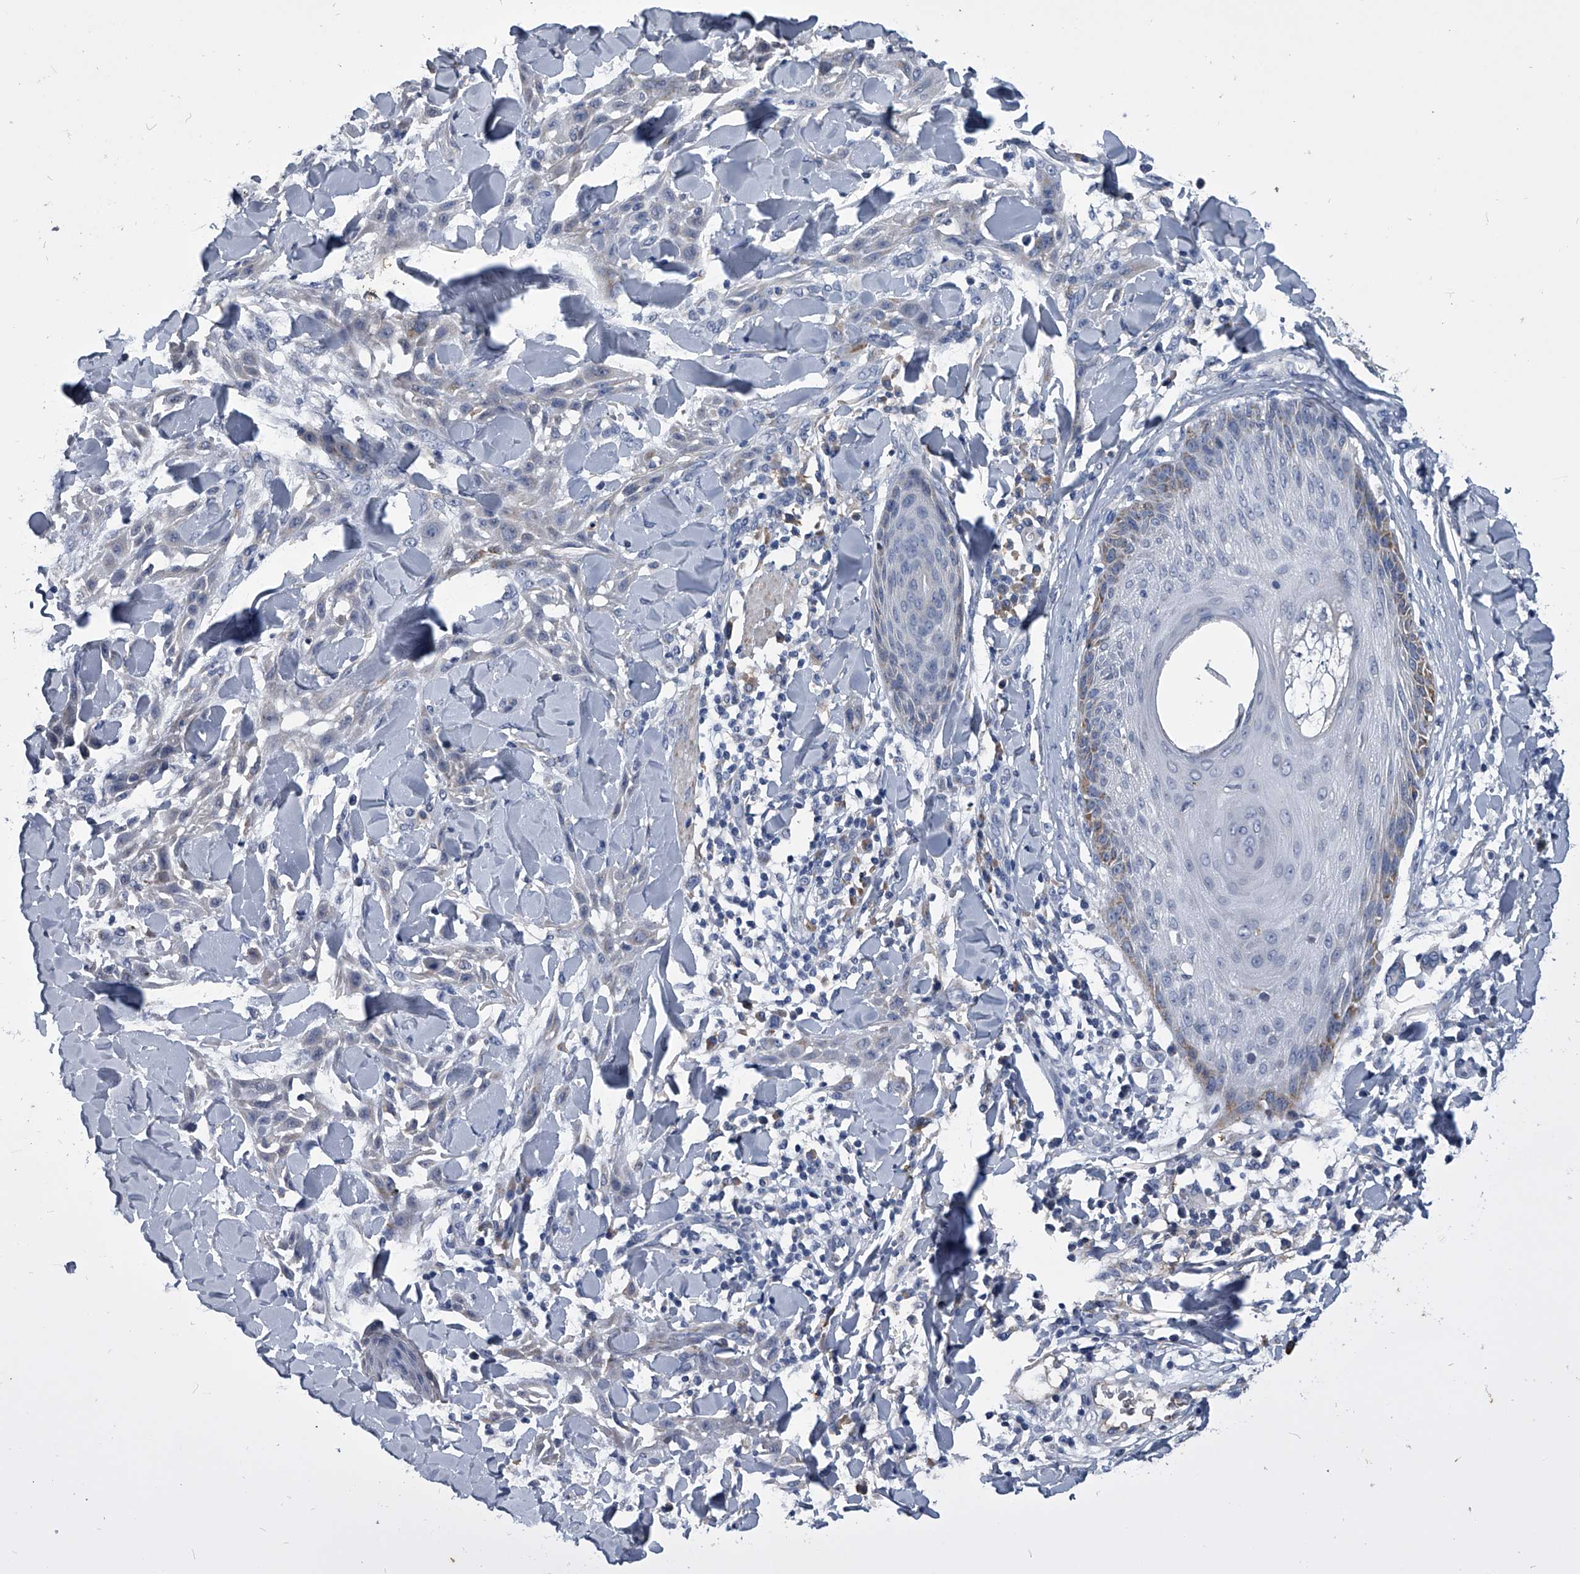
{"staining": {"intensity": "negative", "quantity": "none", "location": "none"}, "tissue": "skin cancer", "cell_type": "Tumor cells", "image_type": "cancer", "snomed": [{"axis": "morphology", "description": "Squamous cell carcinoma, NOS"}, {"axis": "topography", "description": "Skin"}], "caption": "Tumor cells are negative for protein expression in human skin cancer.", "gene": "OAT", "patient": {"sex": "male", "age": 24}}